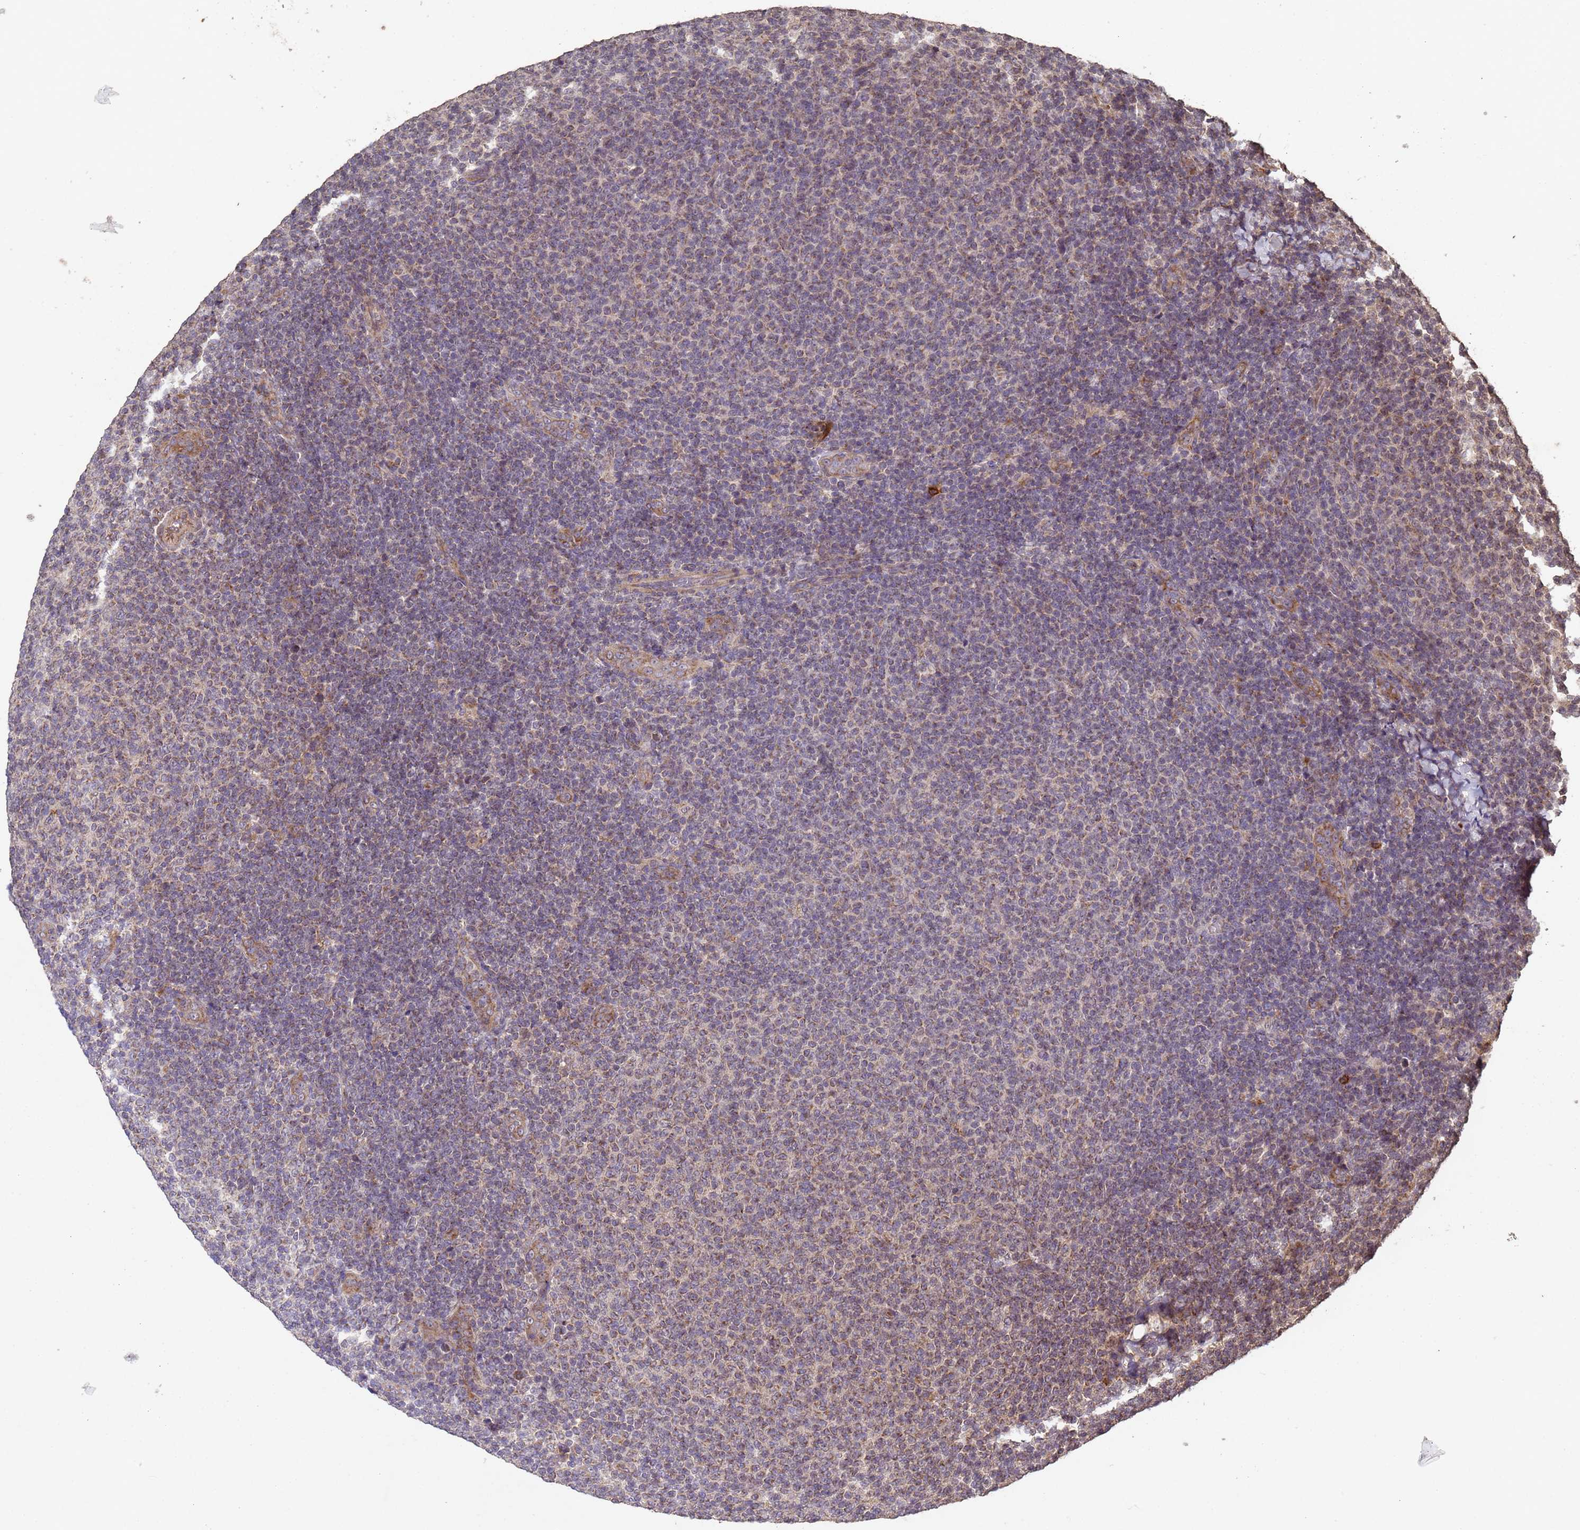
{"staining": {"intensity": "moderate", "quantity": "25%-75%", "location": "cytoplasmic/membranous"}, "tissue": "lymphoma", "cell_type": "Tumor cells", "image_type": "cancer", "snomed": [{"axis": "morphology", "description": "Malignant lymphoma, non-Hodgkin's type, Low grade"}, {"axis": "topography", "description": "Lymph node"}], "caption": "High-power microscopy captured an immunohistochemistry photomicrograph of lymphoma, revealing moderate cytoplasmic/membranous expression in approximately 25%-75% of tumor cells.", "gene": "FASTKD1", "patient": {"sex": "male", "age": 66}}